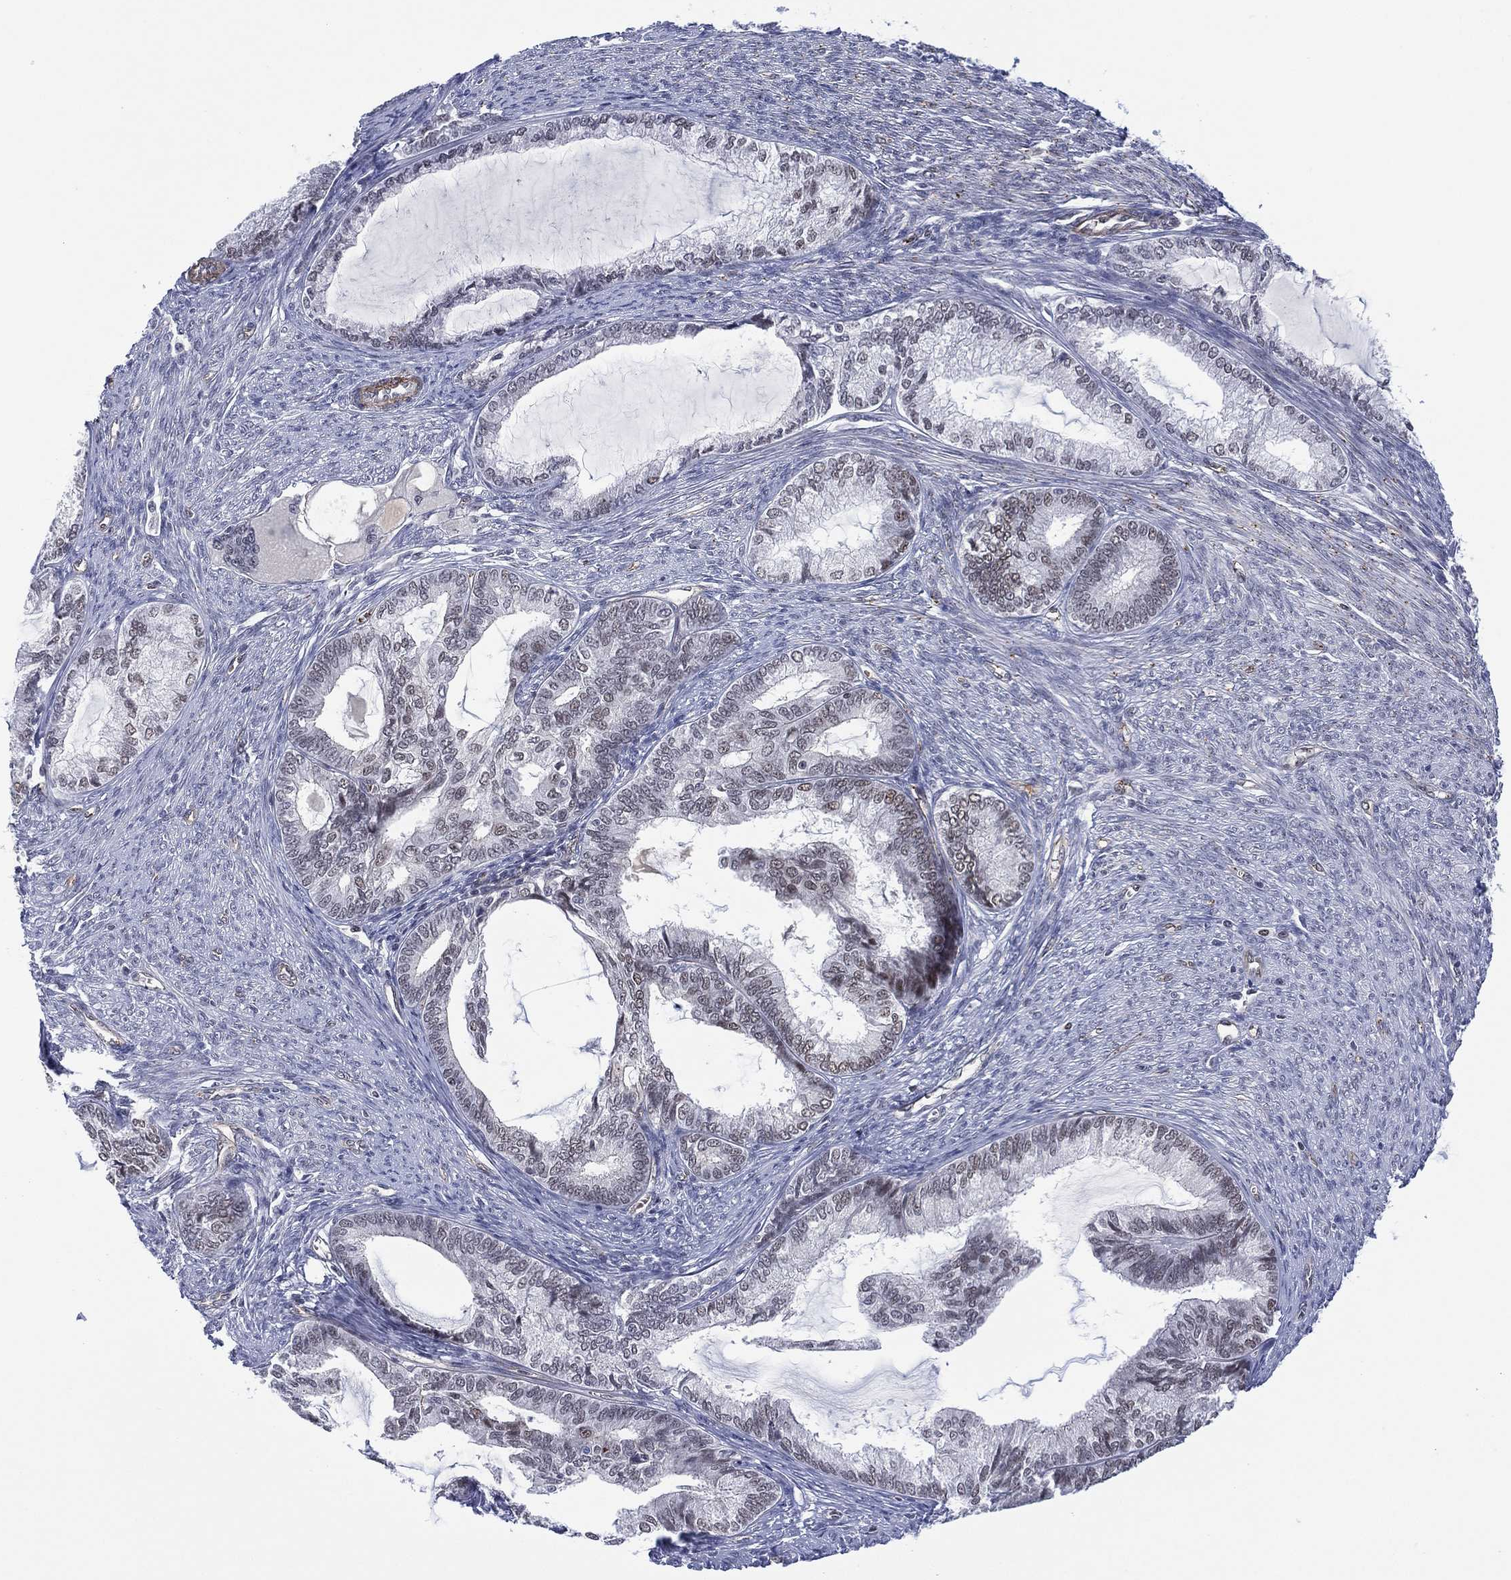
{"staining": {"intensity": "weak", "quantity": "<25%", "location": "nuclear"}, "tissue": "endometrial cancer", "cell_type": "Tumor cells", "image_type": "cancer", "snomed": [{"axis": "morphology", "description": "Adenocarcinoma, NOS"}, {"axis": "topography", "description": "Endometrium"}], "caption": "Endometrial adenocarcinoma was stained to show a protein in brown. There is no significant staining in tumor cells. Brightfield microscopy of immunohistochemistry stained with DAB (3,3'-diaminobenzidine) (brown) and hematoxylin (blue), captured at high magnification.", "gene": "GSE1", "patient": {"sex": "female", "age": 86}}